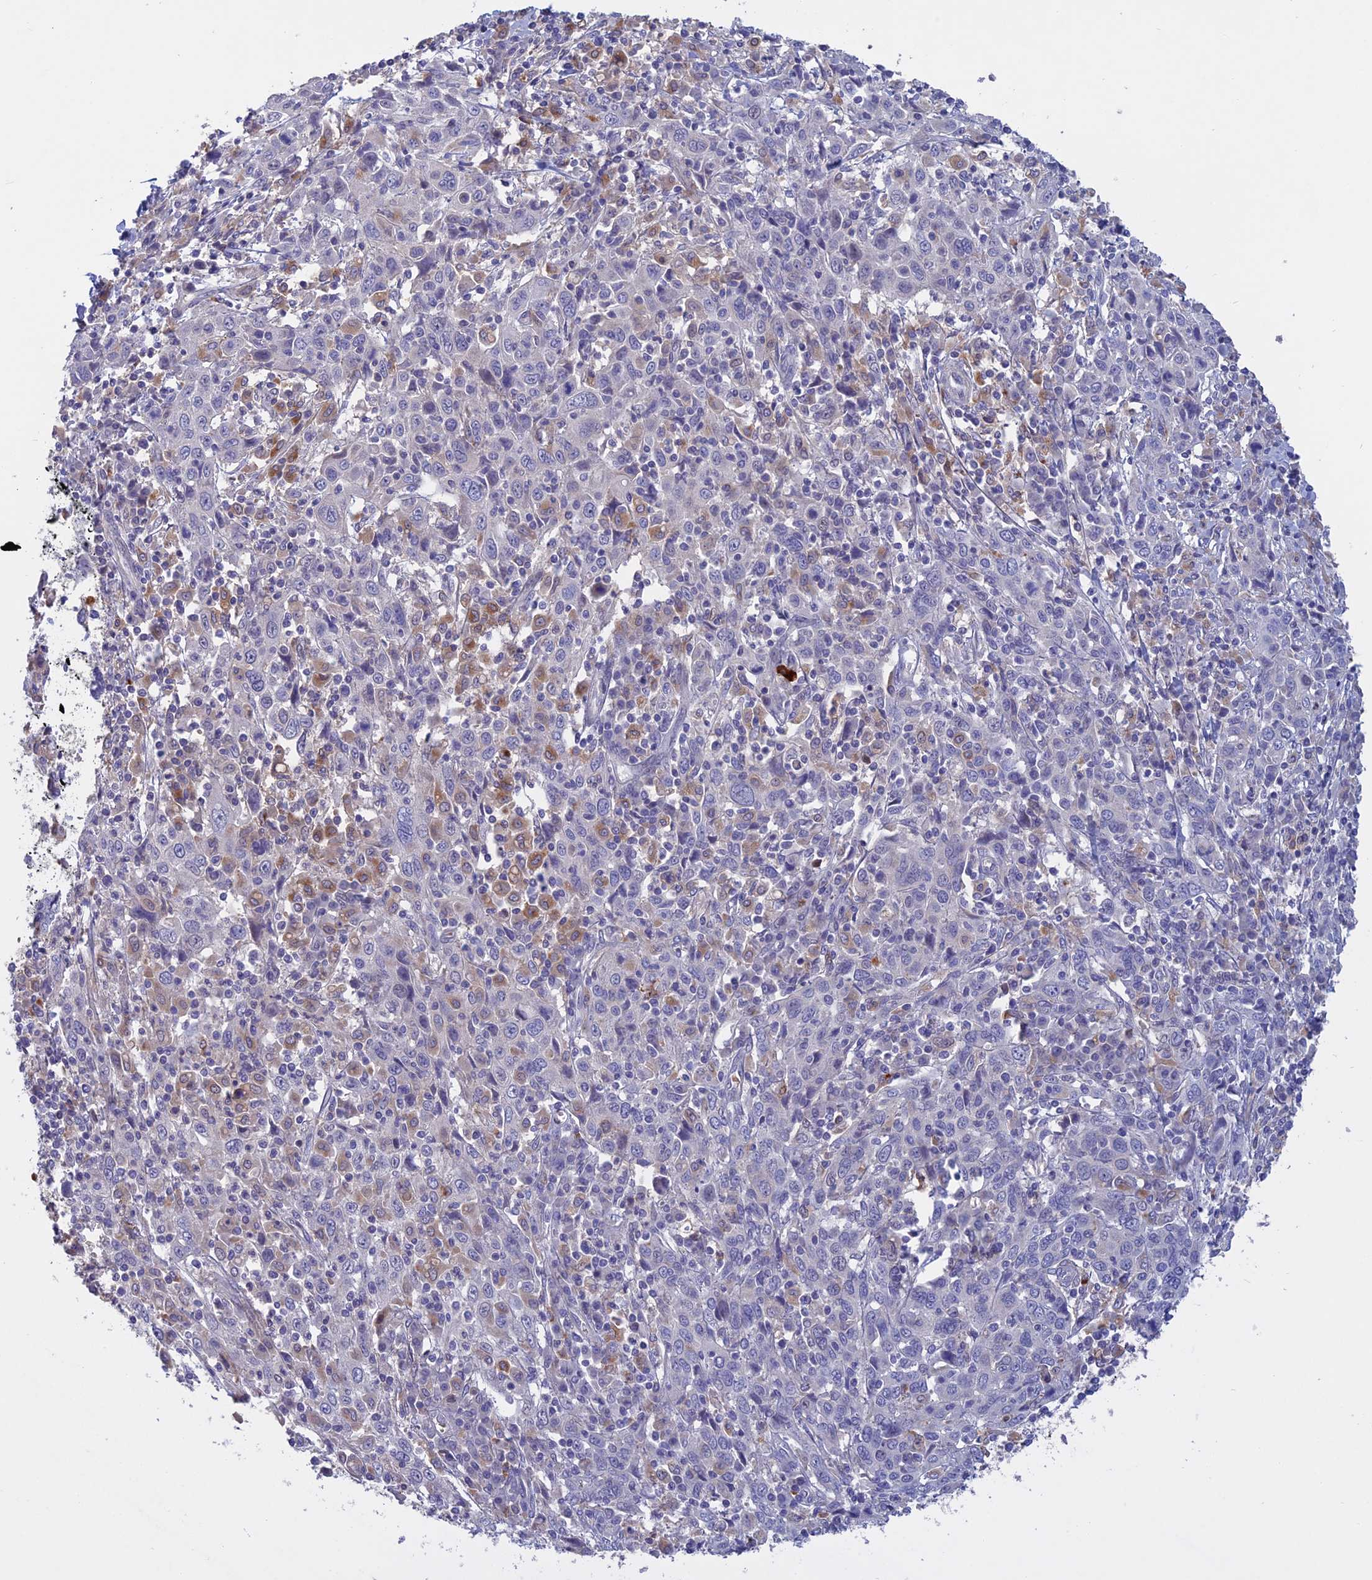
{"staining": {"intensity": "negative", "quantity": "none", "location": "none"}, "tissue": "cervical cancer", "cell_type": "Tumor cells", "image_type": "cancer", "snomed": [{"axis": "morphology", "description": "Squamous cell carcinoma, NOS"}, {"axis": "topography", "description": "Cervix"}], "caption": "IHC photomicrograph of human cervical cancer stained for a protein (brown), which shows no expression in tumor cells. (IHC, brightfield microscopy, high magnification).", "gene": "SLC2A6", "patient": {"sex": "female", "age": 46}}